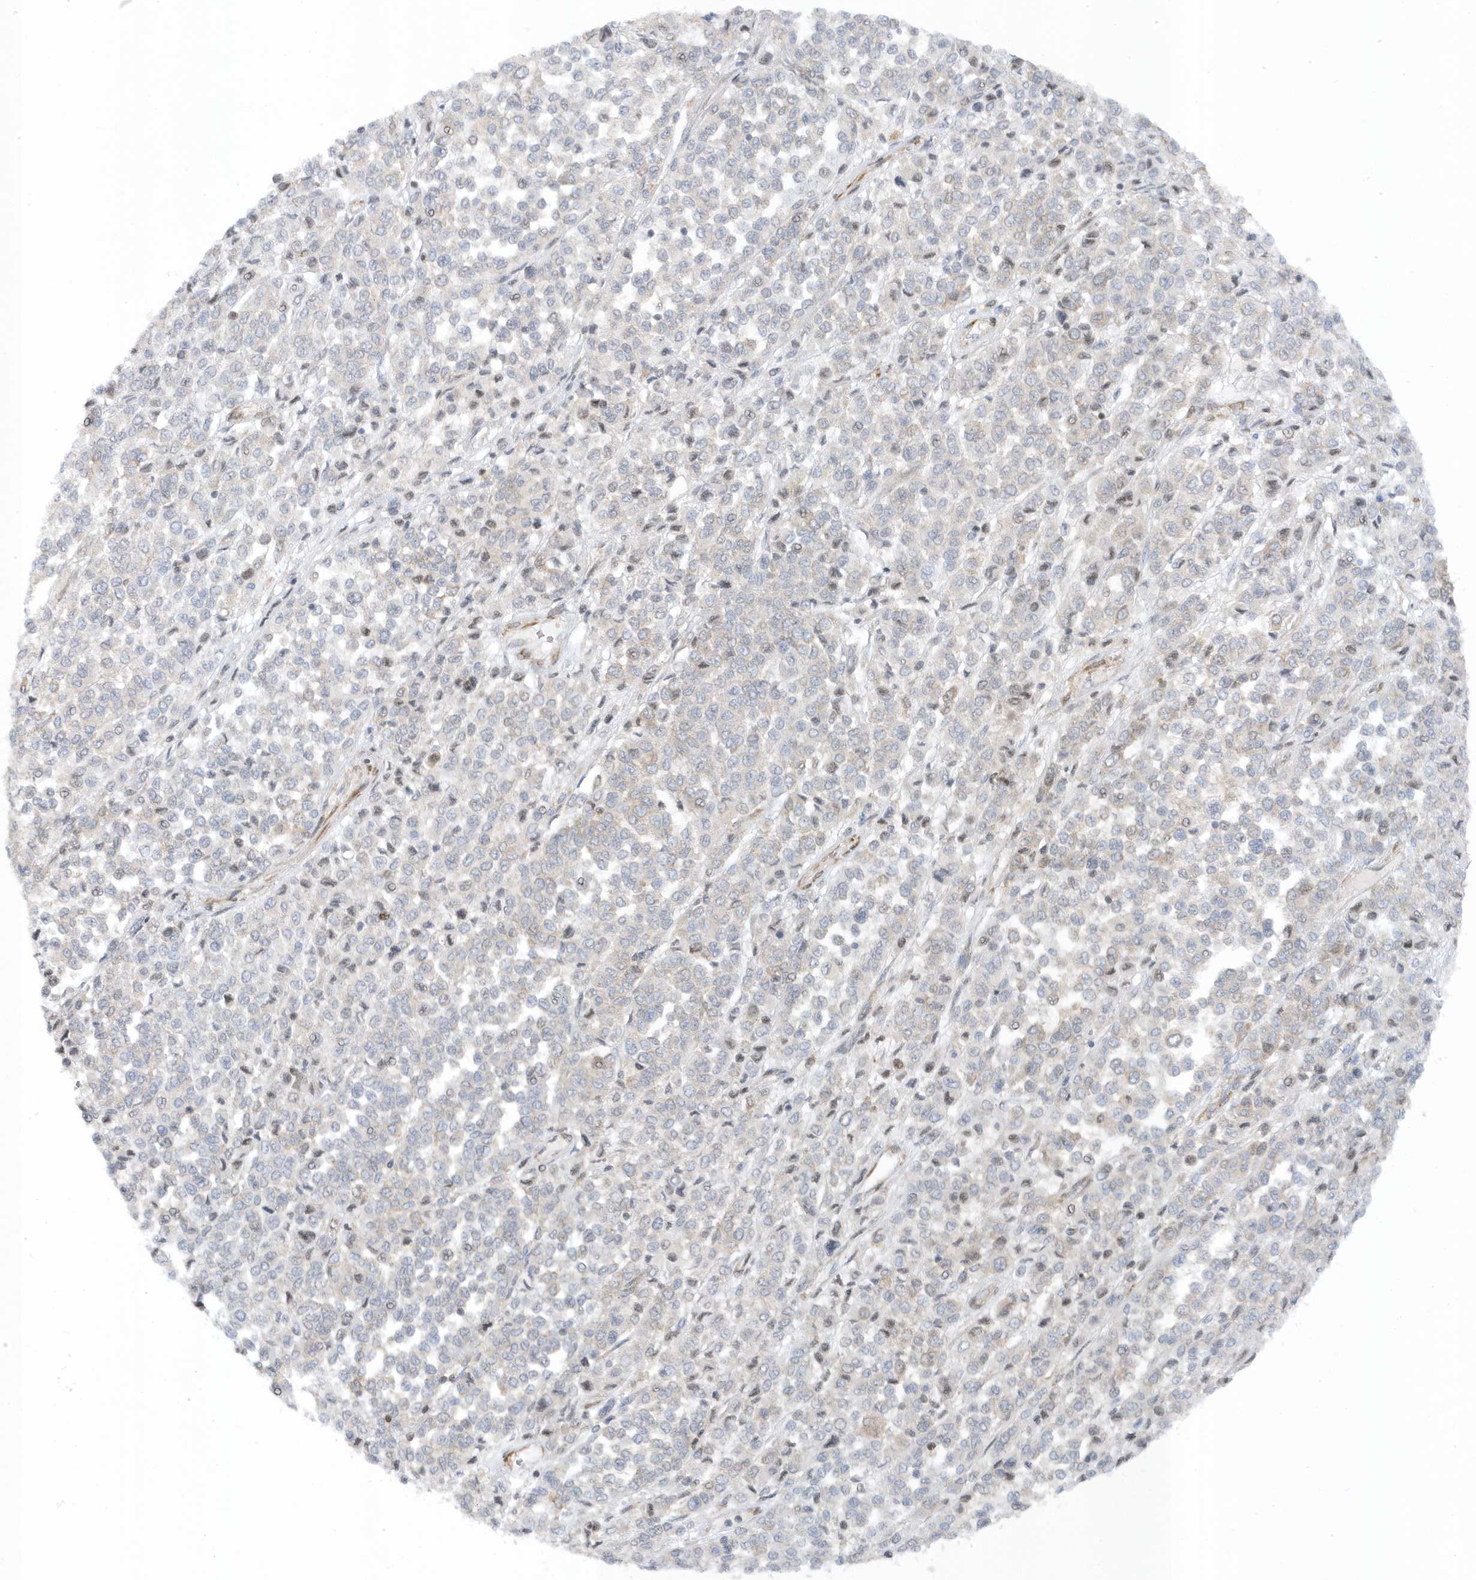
{"staining": {"intensity": "negative", "quantity": "none", "location": "none"}, "tissue": "melanoma", "cell_type": "Tumor cells", "image_type": "cancer", "snomed": [{"axis": "morphology", "description": "Malignant melanoma, Metastatic site"}, {"axis": "topography", "description": "Pancreas"}], "caption": "Immunohistochemical staining of malignant melanoma (metastatic site) exhibits no significant staining in tumor cells.", "gene": "MAP7D3", "patient": {"sex": "female", "age": 30}}